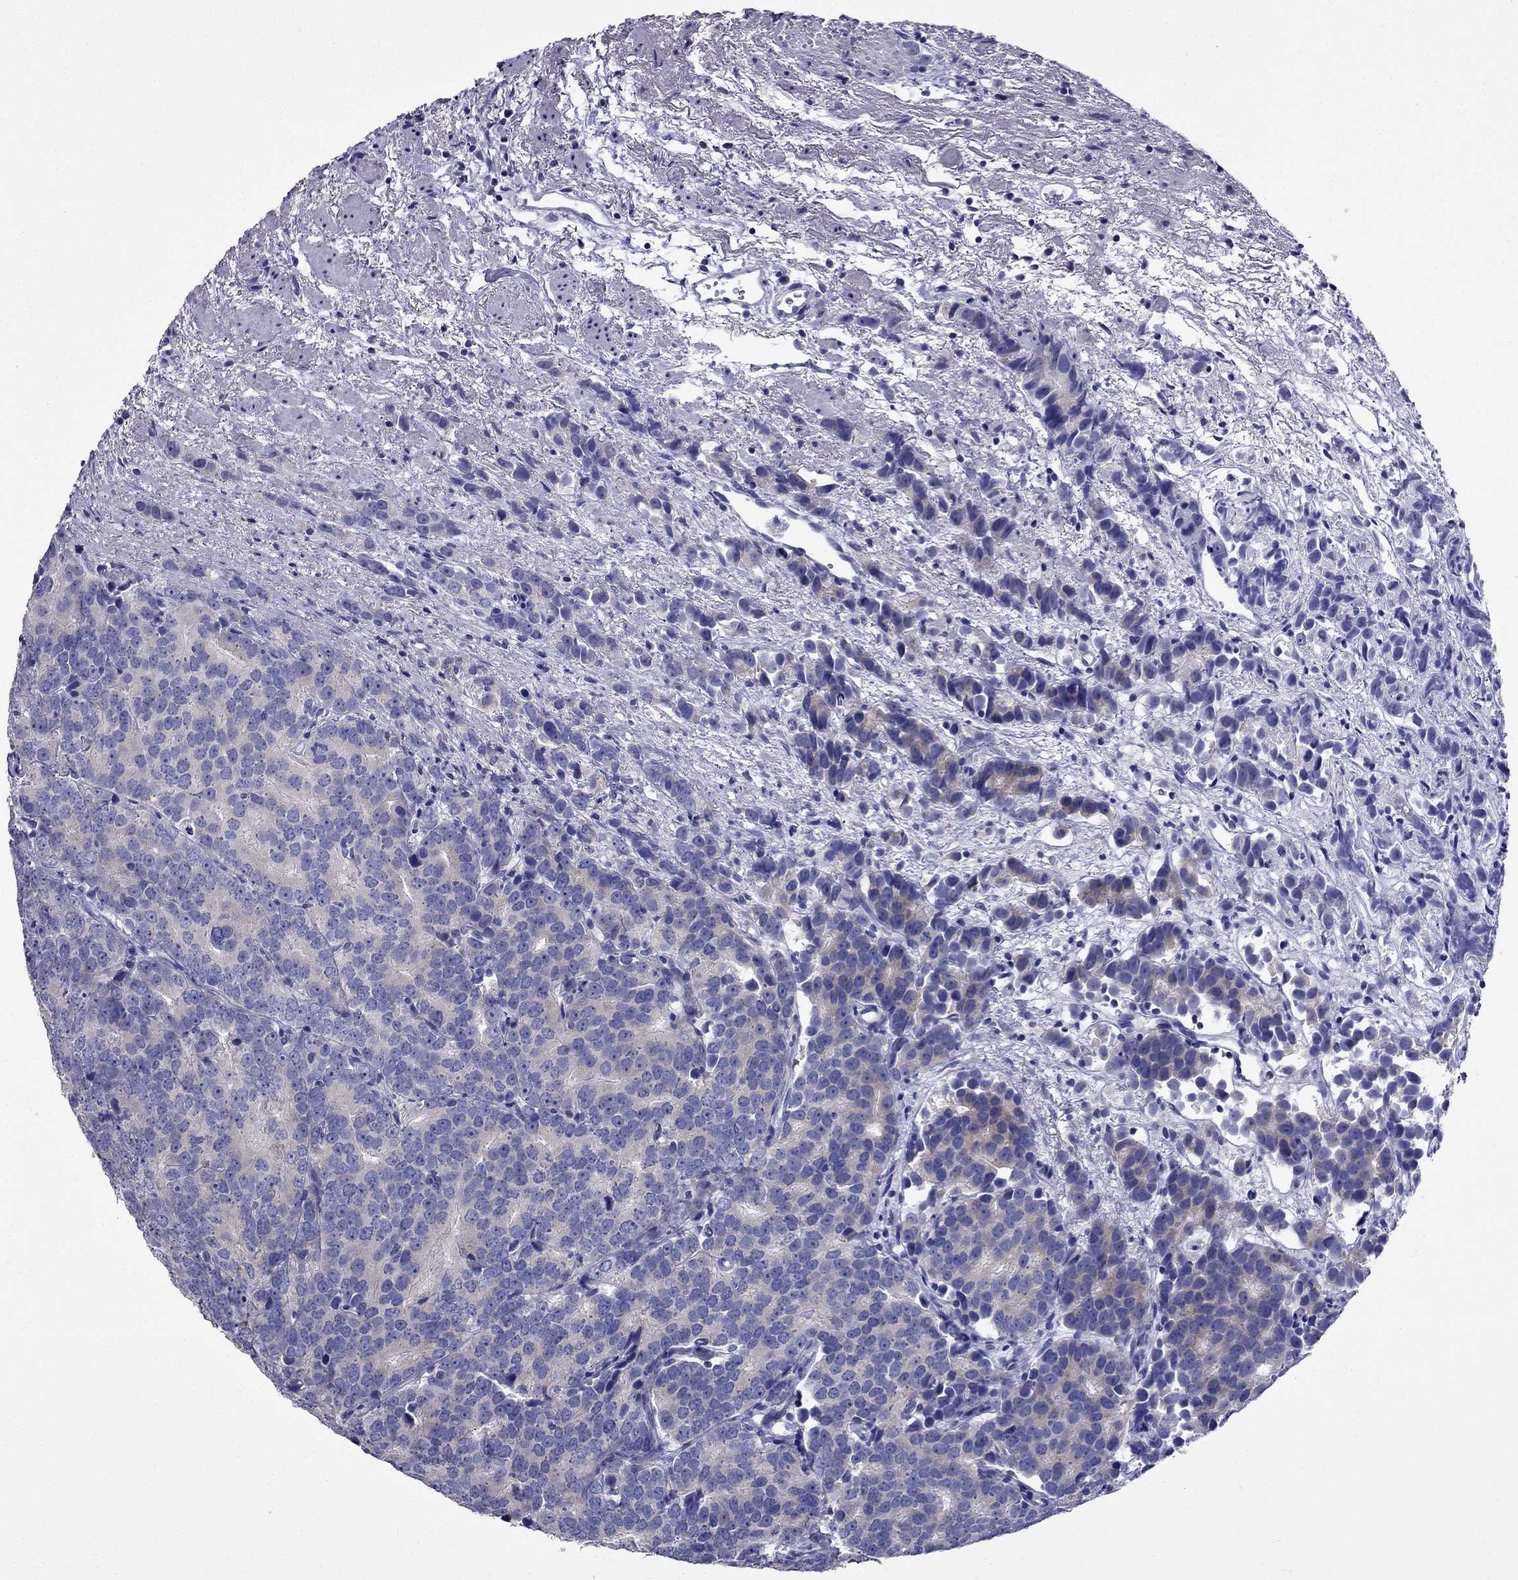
{"staining": {"intensity": "weak", "quantity": "<25%", "location": "cytoplasmic/membranous"}, "tissue": "prostate cancer", "cell_type": "Tumor cells", "image_type": "cancer", "snomed": [{"axis": "morphology", "description": "Adenocarcinoma, High grade"}, {"axis": "topography", "description": "Prostate"}], "caption": "This is a image of immunohistochemistry staining of prostate cancer, which shows no expression in tumor cells. (Brightfield microscopy of DAB IHC at high magnification).", "gene": "OXCT2", "patient": {"sex": "male", "age": 90}}